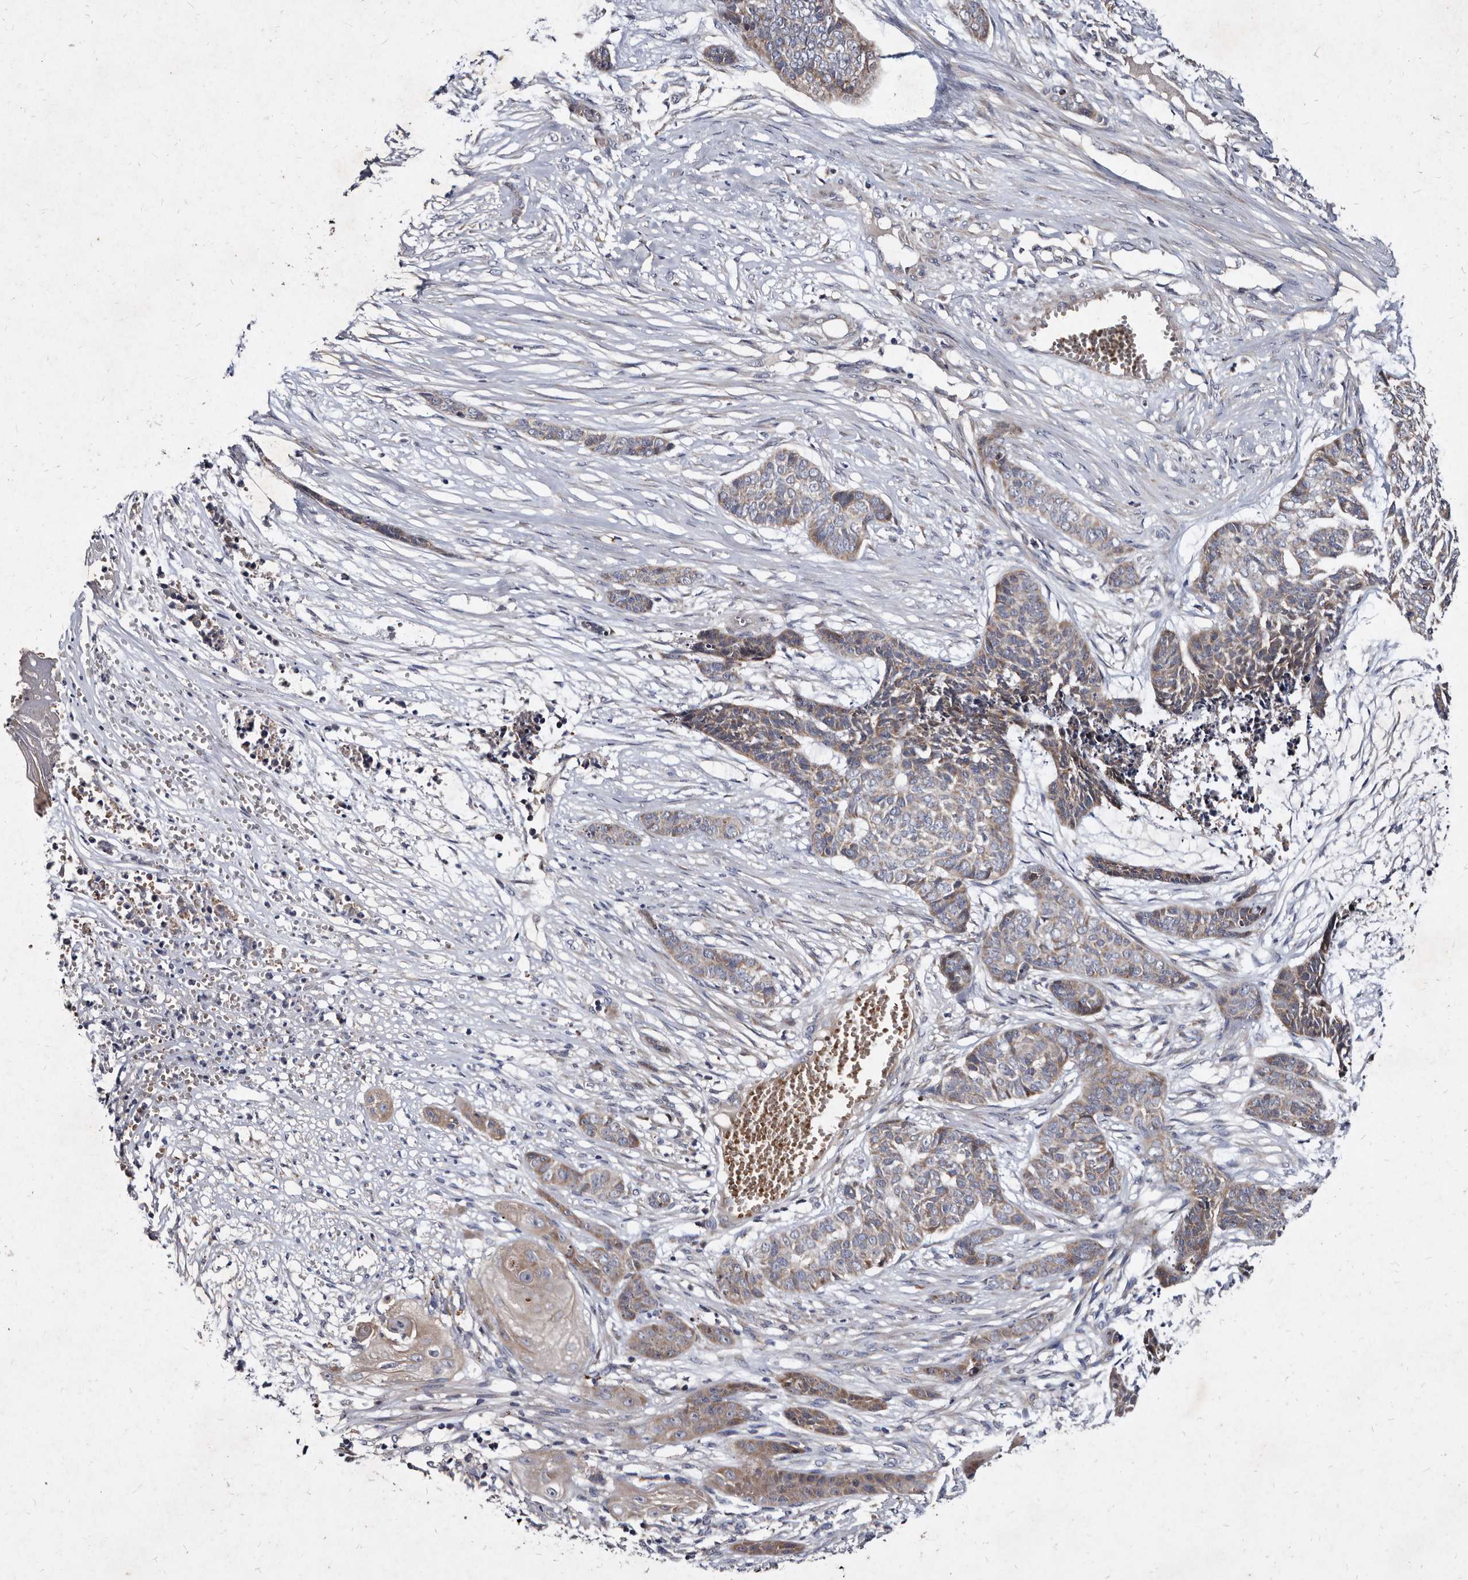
{"staining": {"intensity": "weak", "quantity": ">75%", "location": "cytoplasmic/membranous"}, "tissue": "skin cancer", "cell_type": "Tumor cells", "image_type": "cancer", "snomed": [{"axis": "morphology", "description": "Basal cell carcinoma"}, {"axis": "topography", "description": "Skin"}], "caption": "Immunohistochemical staining of skin cancer shows weak cytoplasmic/membranous protein positivity in approximately >75% of tumor cells.", "gene": "YPEL3", "patient": {"sex": "female", "age": 64}}